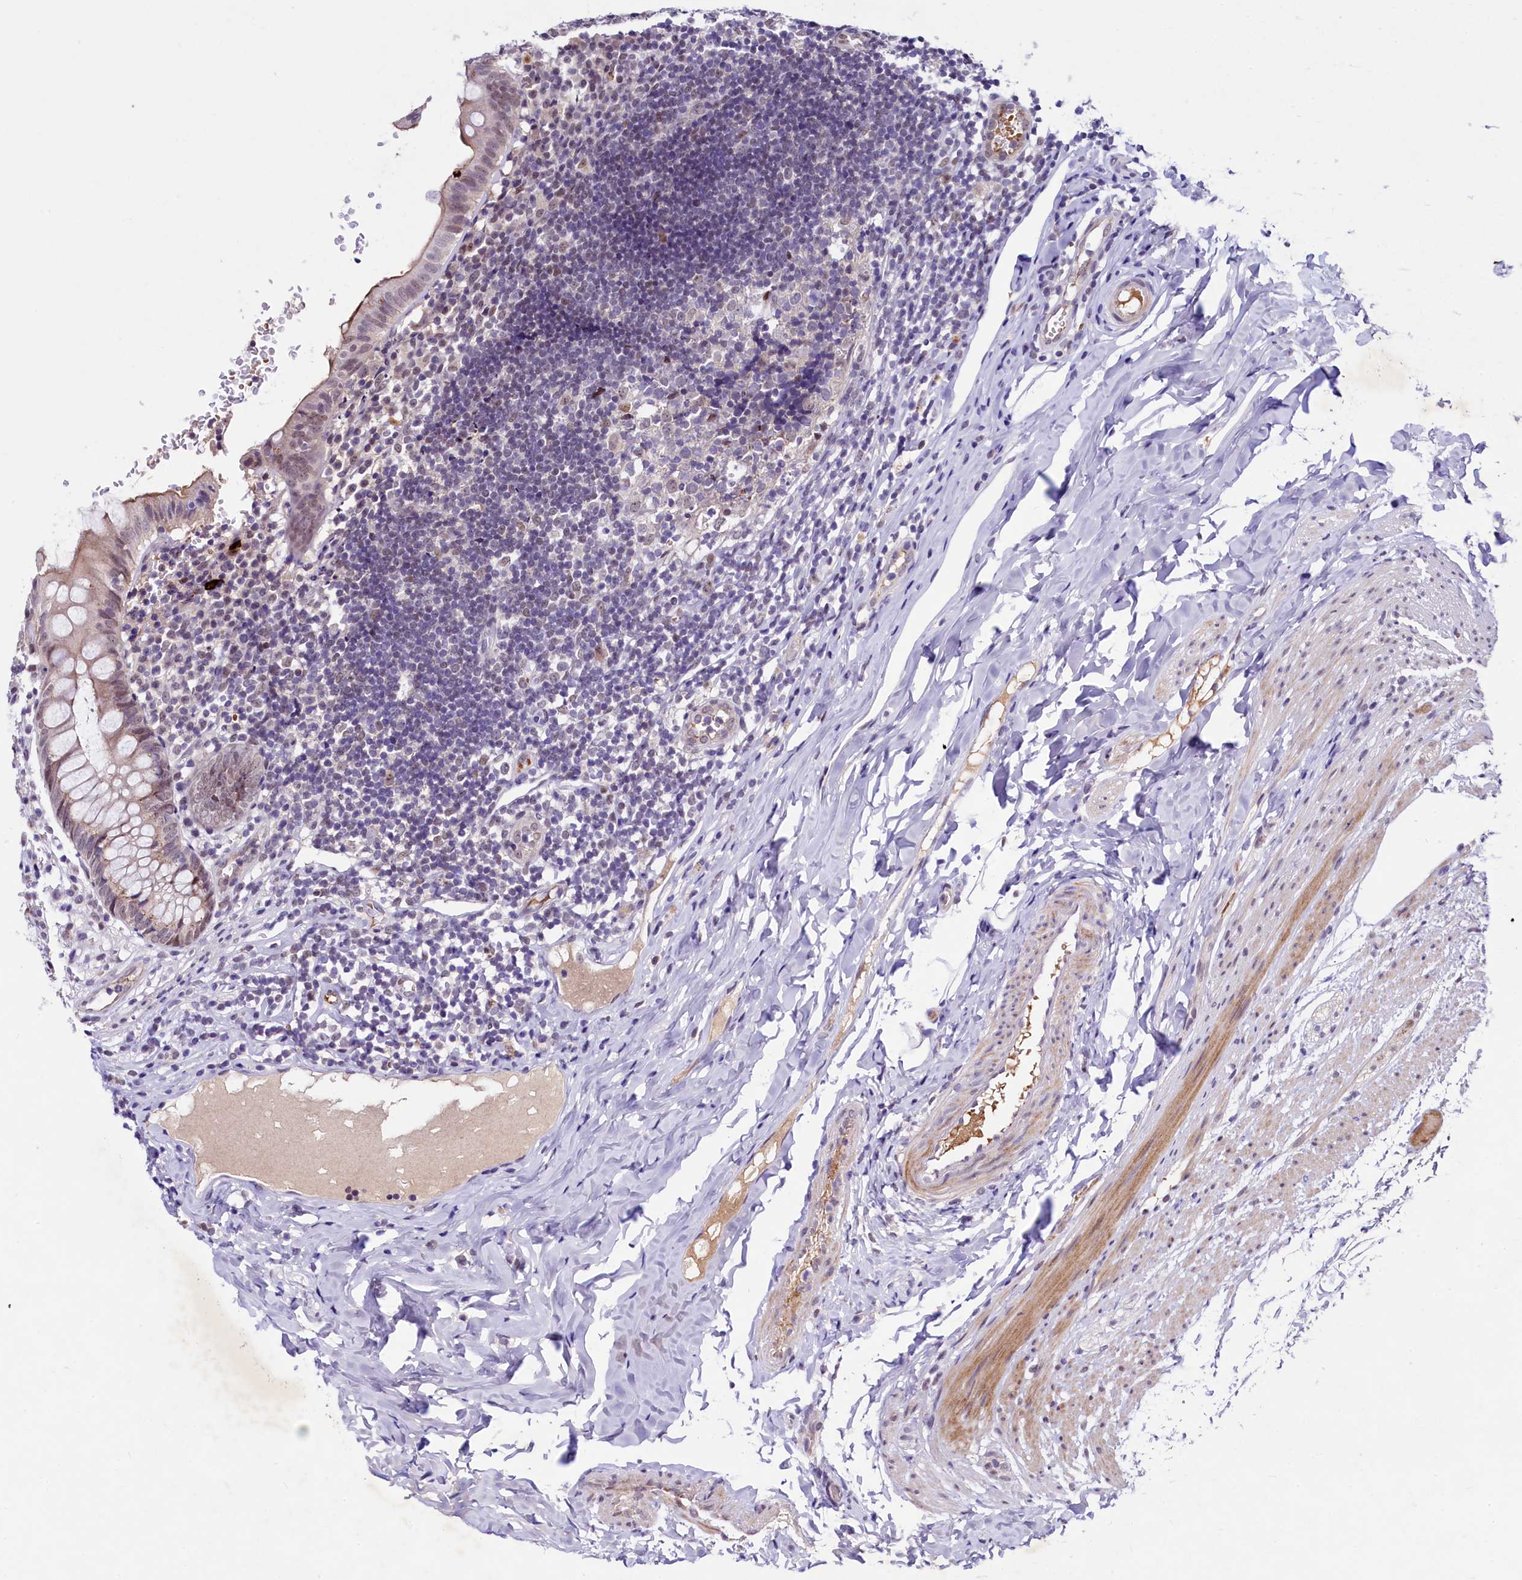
{"staining": {"intensity": "moderate", "quantity": "25%-75%", "location": "cytoplasmic/membranous,nuclear"}, "tissue": "appendix", "cell_type": "Glandular cells", "image_type": "normal", "snomed": [{"axis": "morphology", "description": "Normal tissue, NOS"}, {"axis": "topography", "description": "Appendix"}], "caption": "A photomicrograph showing moderate cytoplasmic/membranous,nuclear positivity in about 25%-75% of glandular cells in normal appendix, as visualized by brown immunohistochemical staining.", "gene": "LEUTX", "patient": {"sex": "male", "age": 8}}